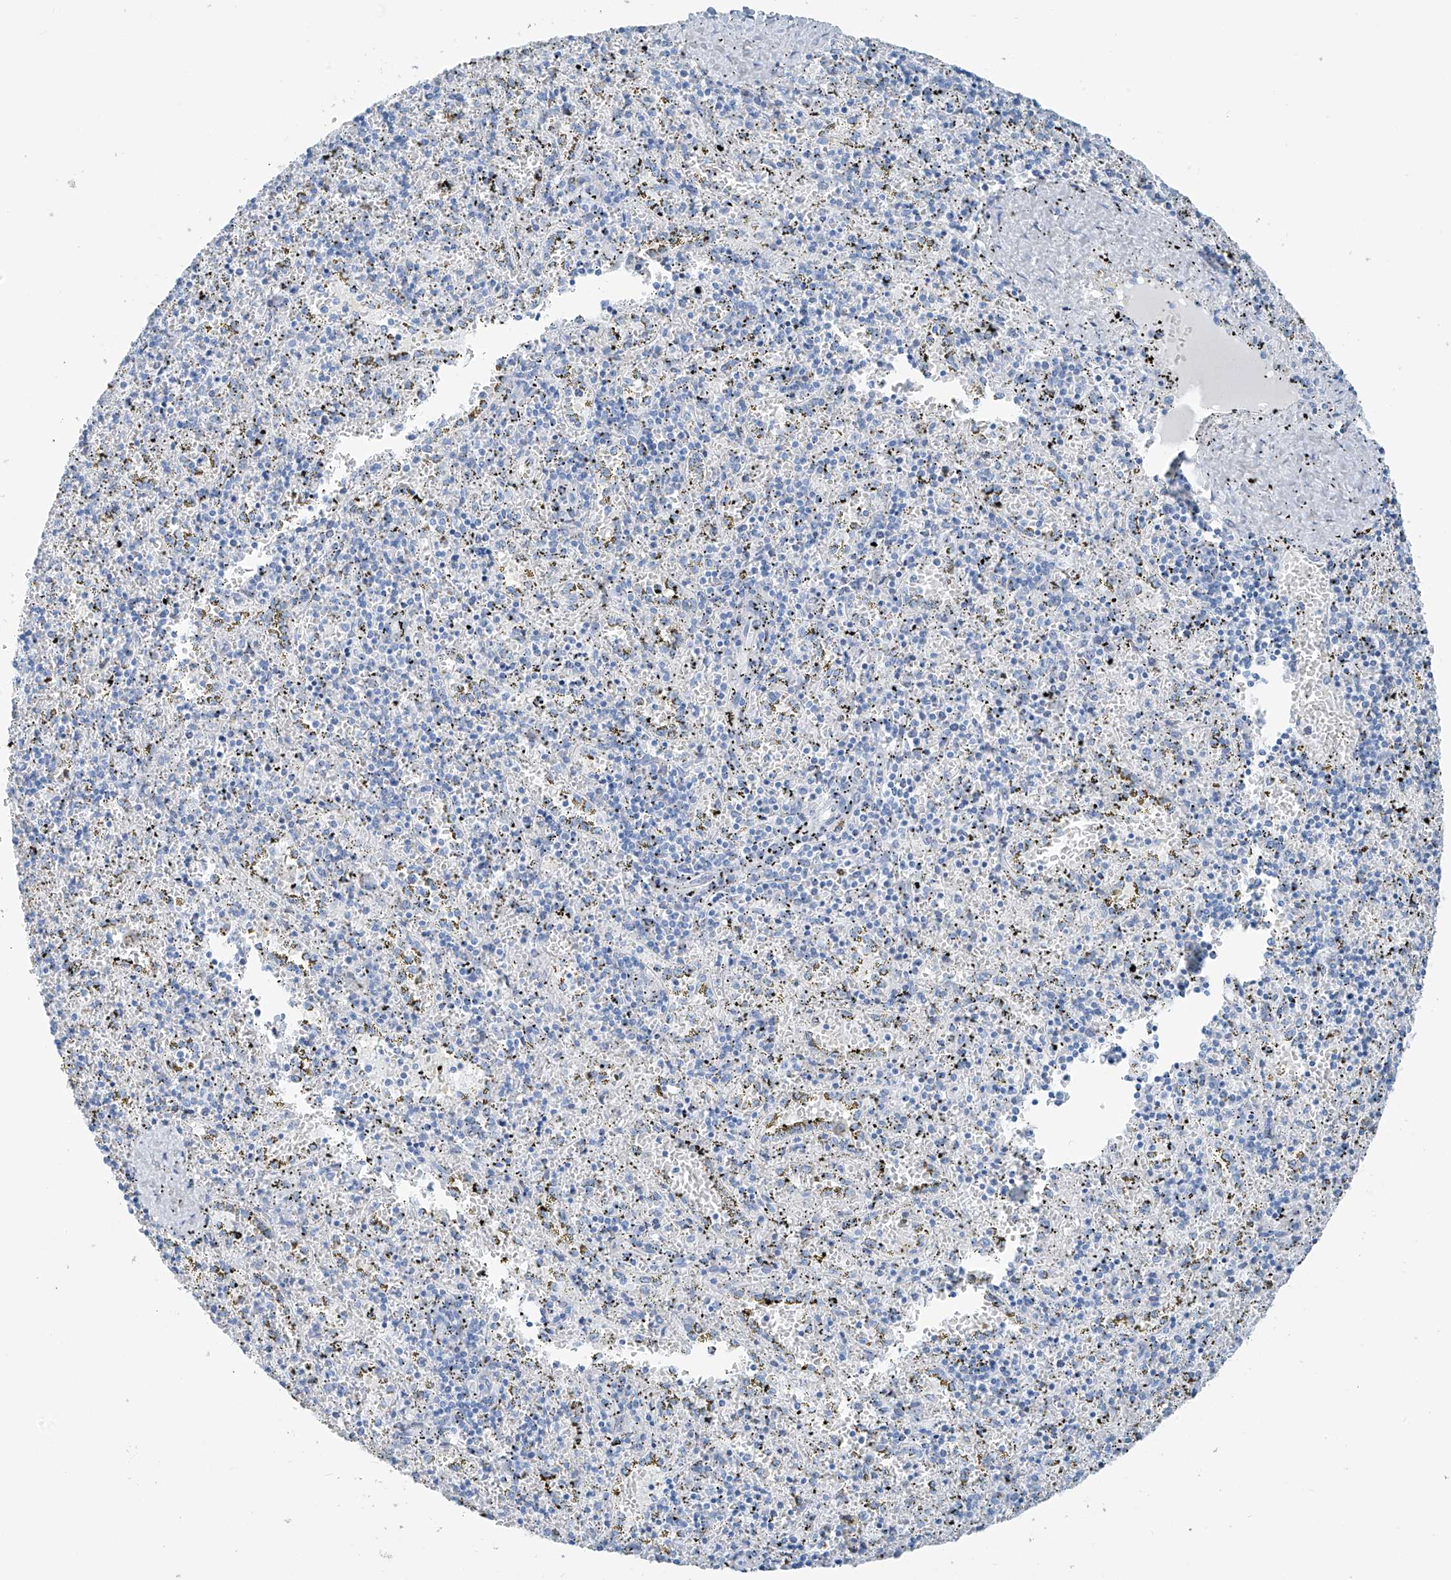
{"staining": {"intensity": "negative", "quantity": "none", "location": "none"}, "tissue": "spleen", "cell_type": "Cells in red pulp", "image_type": "normal", "snomed": [{"axis": "morphology", "description": "Normal tissue, NOS"}, {"axis": "topography", "description": "Spleen"}], "caption": "Immunohistochemistry (IHC) photomicrograph of unremarkable human spleen stained for a protein (brown), which reveals no positivity in cells in red pulp.", "gene": "SGO2", "patient": {"sex": "male", "age": 11}}